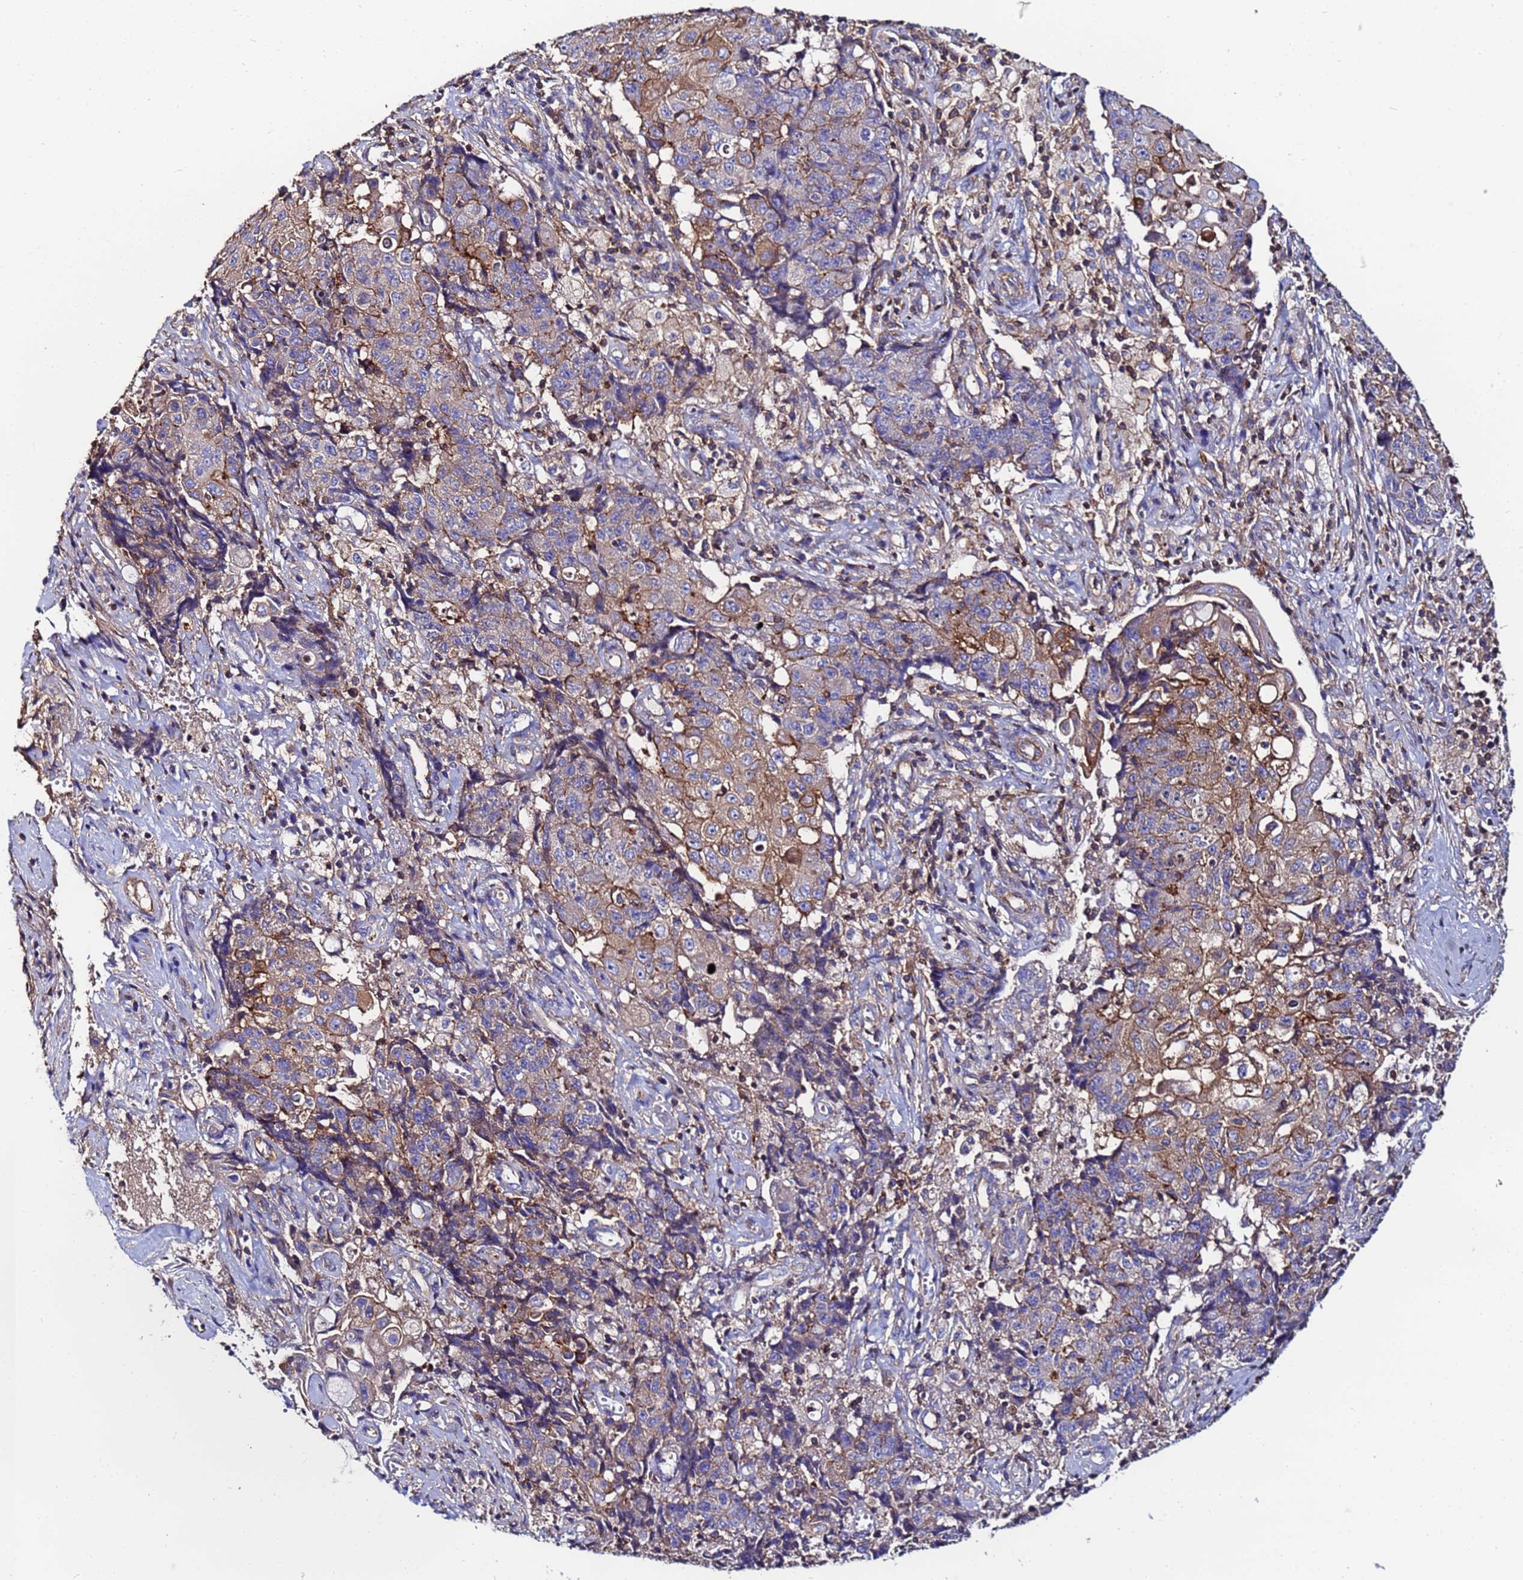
{"staining": {"intensity": "moderate", "quantity": "25%-75%", "location": "cytoplasmic/membranous"}, "tissue": "ovarian cancer", "cell_type": "Tumor cells", "image_type": "cancer", "snomed": [{"axis": "morphology", "description": "Carcinoma, endometroid"}, {"axis": "topography", "description": "Ovary"}], "caption": "Ovarian endometroid carcinoma stained with immunohistochemistry demonstrates moderate cytoplasmic/membranous staining in approximately 25%-75% of tumor cells.", "gene": "POTEE", "patient": {"sex": "female", "age": 42}}